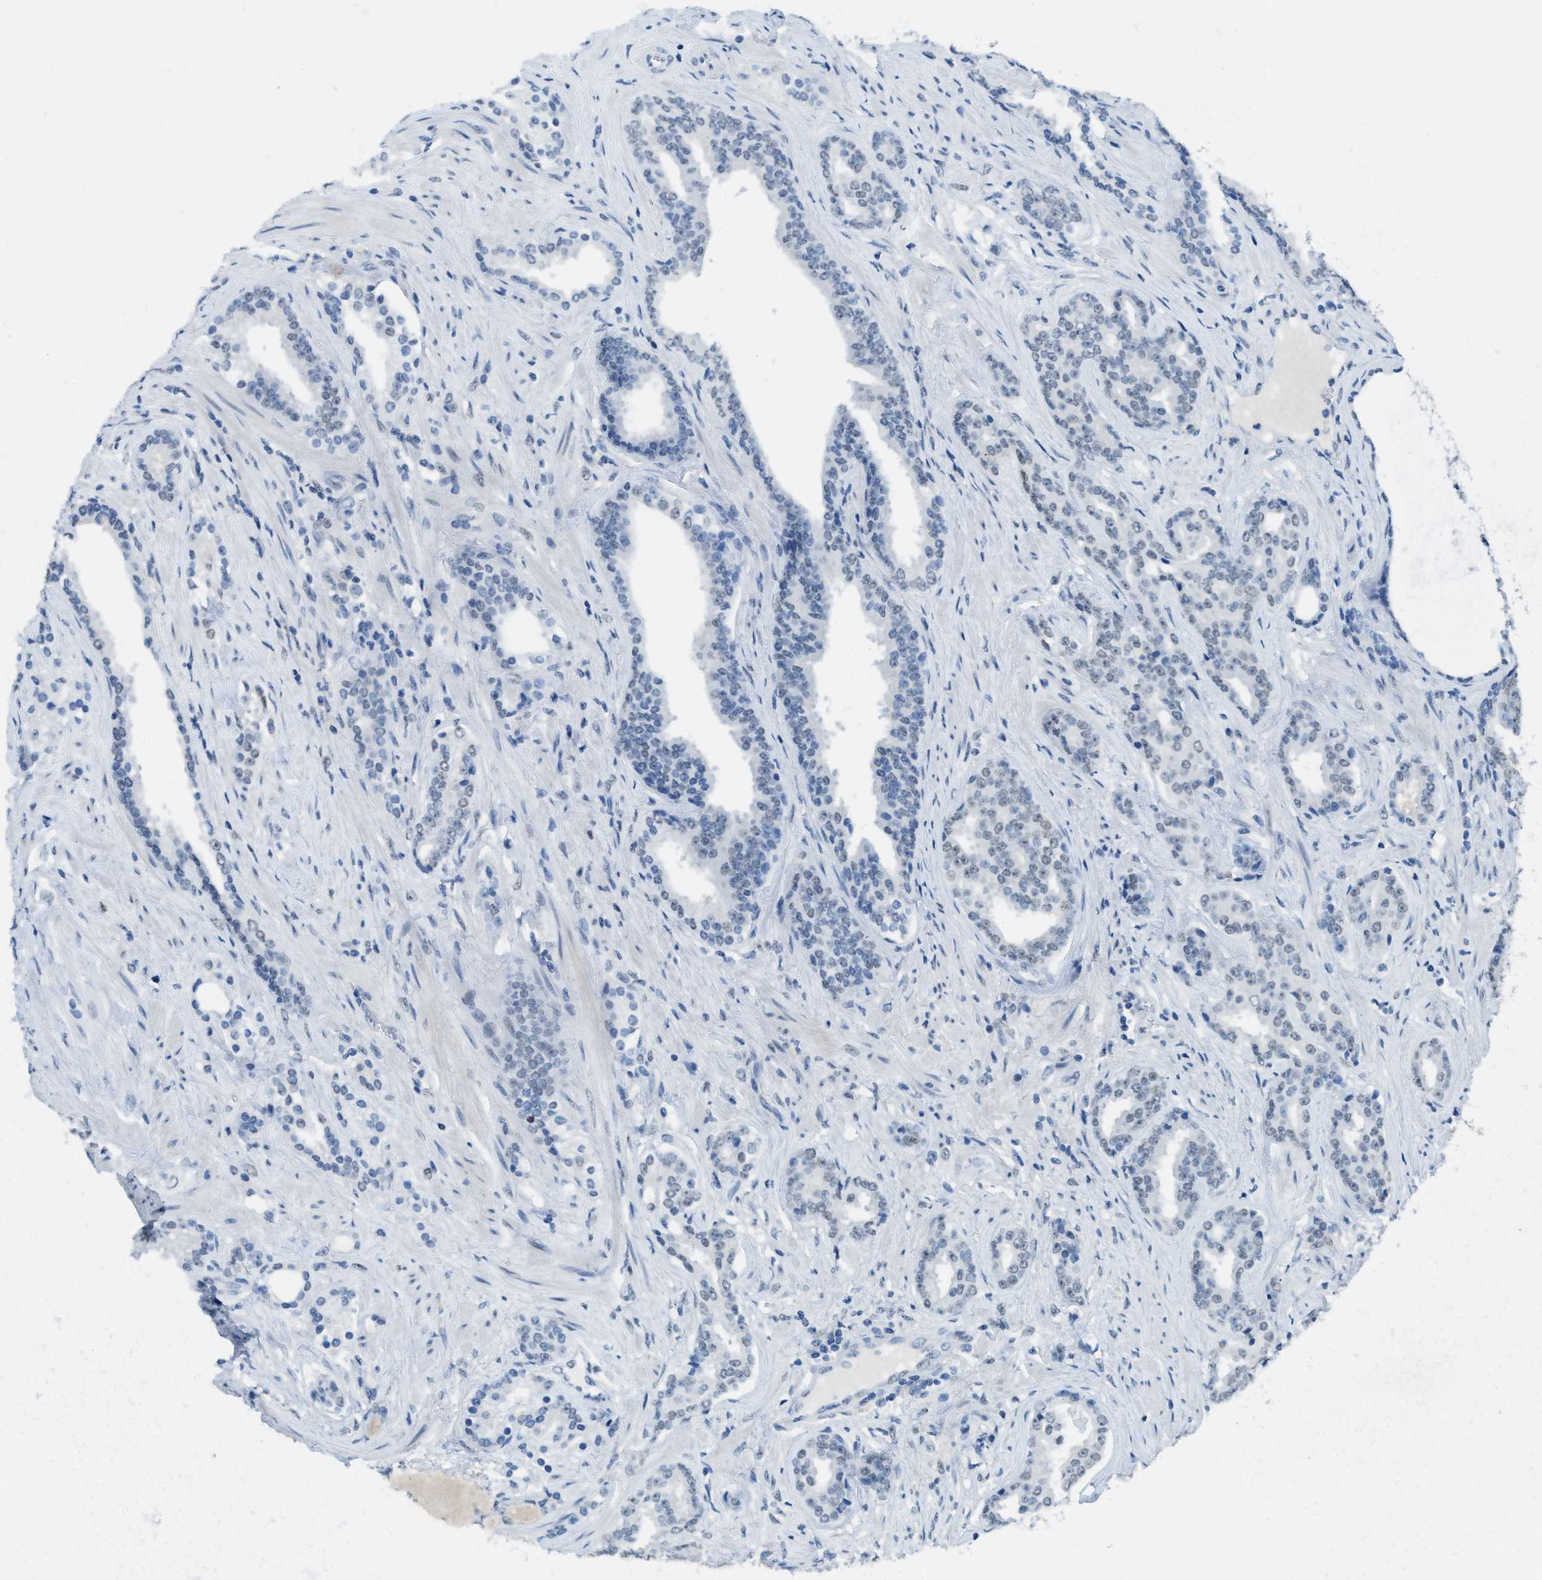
{"staining": {"intensity": "negative", "quantity": "none", "location": "none"}, "tissue": "prostate cancer", "cell_type": "Tumor cells", "image_type": "cancer", "snomed": [{"axis": "morphology", "description": "Adenocarcinoma, High grade"}, {"axis": "topography", "description": "Prostate"}], "caption": "This histopathology image is of prostate adenocarcinoma (high-grade) stained with immunohistochemistry to label a protein in brown with the nuclei are counter-stained blue. There is no expression in tumor cells. Nuclei are stained in blue.", "gene": "TTC13", "patient": {"sex": "male", "age": 71}}